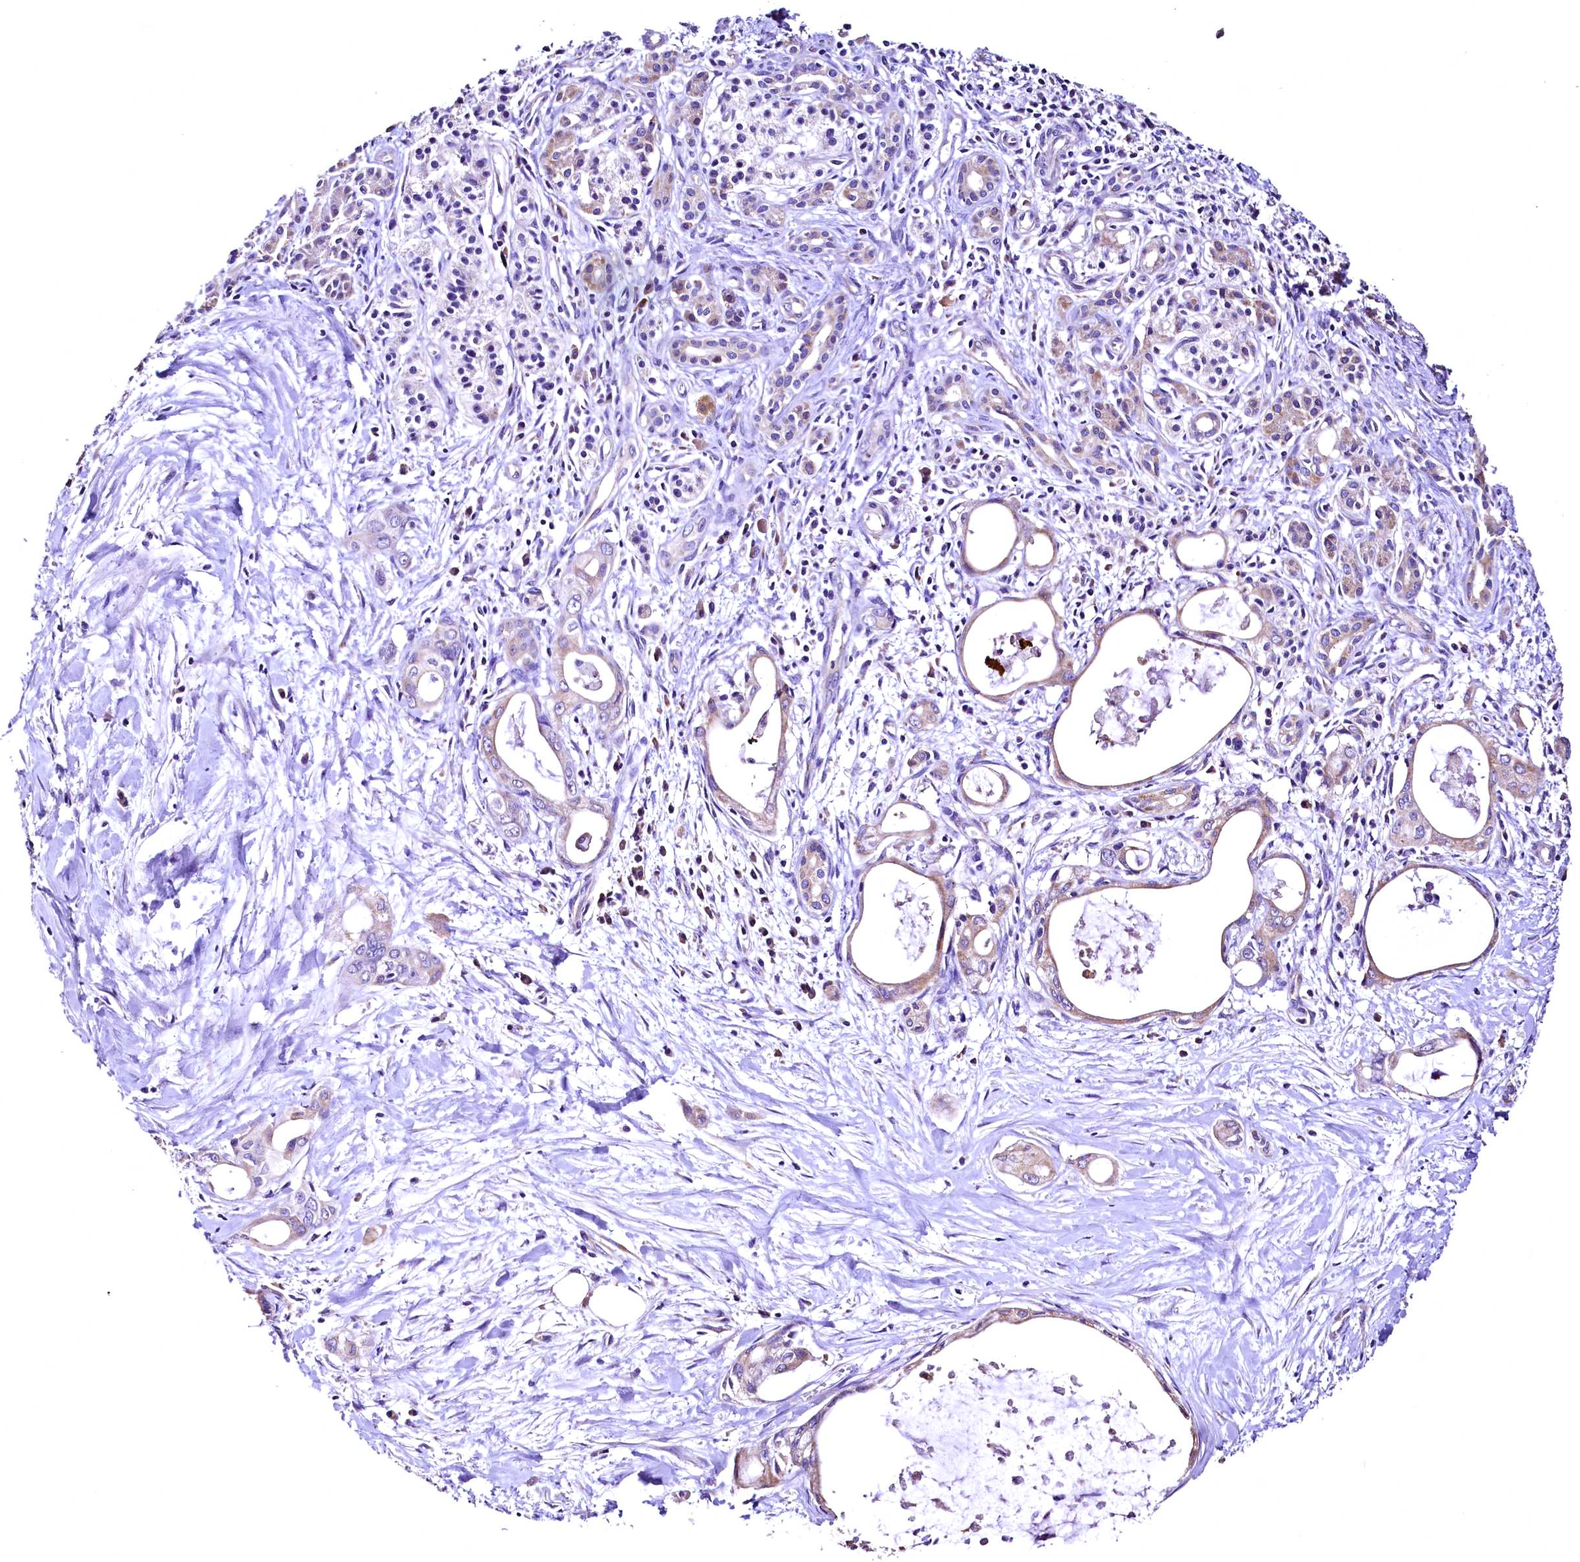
{"staining": {"intensity": "weak", "quantity": "25%-75%", "location": "cytoplasmic/membranous"}, "tissue": "pancreatic cancer", "cell_type": "Tumor cells", "image_type": "cancer", "snomed": [{"axis": "morphology", "description": "Adenocarcinoma, NOS"}, {"axis": "topography", "description": "Pancreas"}], "caption": "Tumor cells exhibit weak cytoplasmic/membranous staining in about 25%-75% of cells in pancreatic cancer. (DAB (3,3'-diaminobenzidine) = brown stain, brightfield microscopy at high magnification).", "gene": "LRSAM1", "patient": {"sex": "male", "age": 72}}